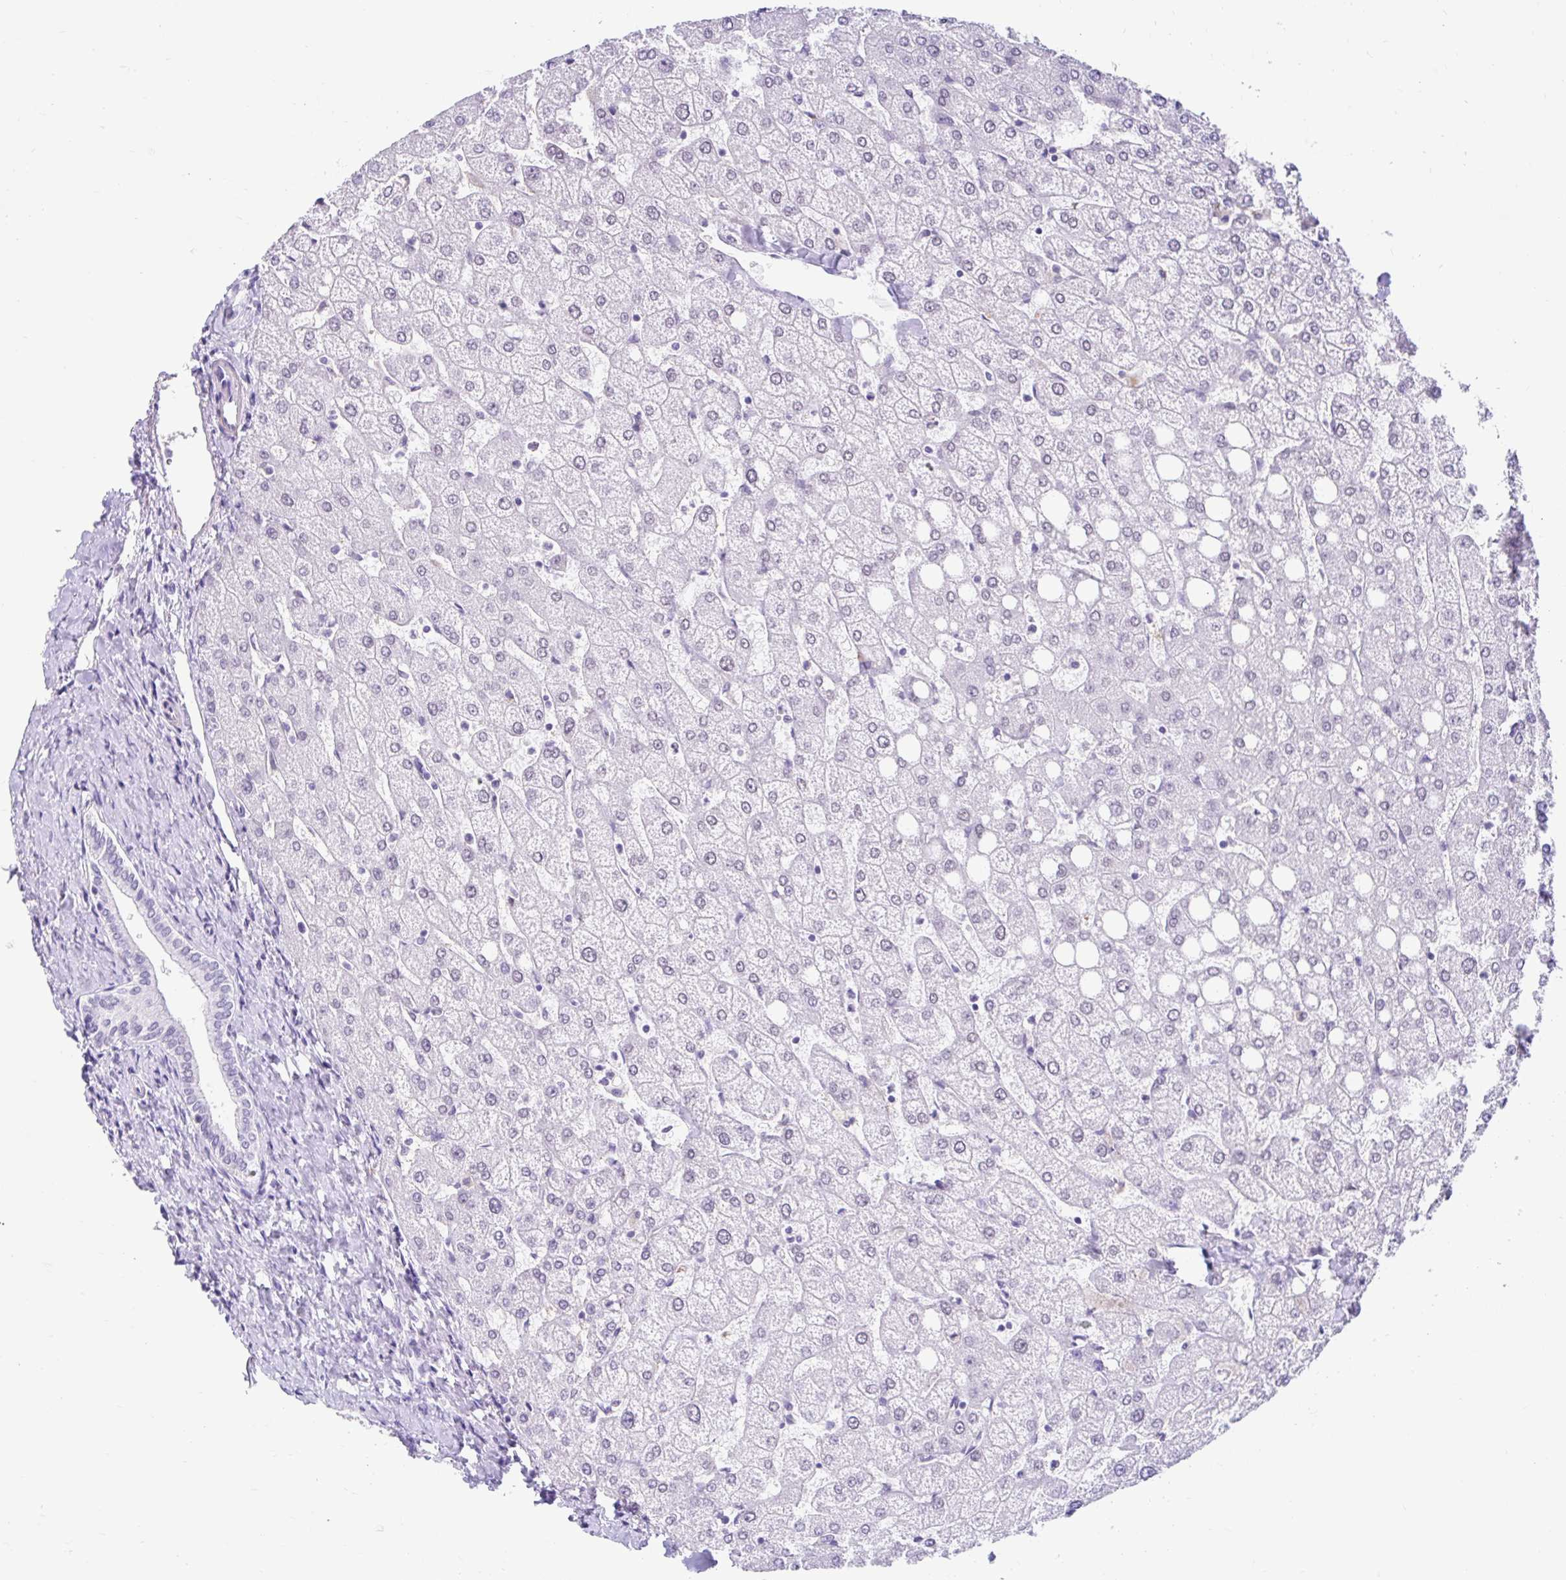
{"staining": {"intensity": "negative", "quantity": "none", "location": "none"}, "tissue": "liver", "cell_type": "Cholangiocytes", "image_type": "normal", "snomed": [{"axis": "morphology", "description": "Normal tissue, NOS"}, {"axis": "topography", "description": "Liver"}], "caption": "Unremarkable liver was stained to show a protein in brown. There is no significant expression in cholangiocytes.", "gene": "DCAF17", "patient": {"sex": "female", "age": 54}}